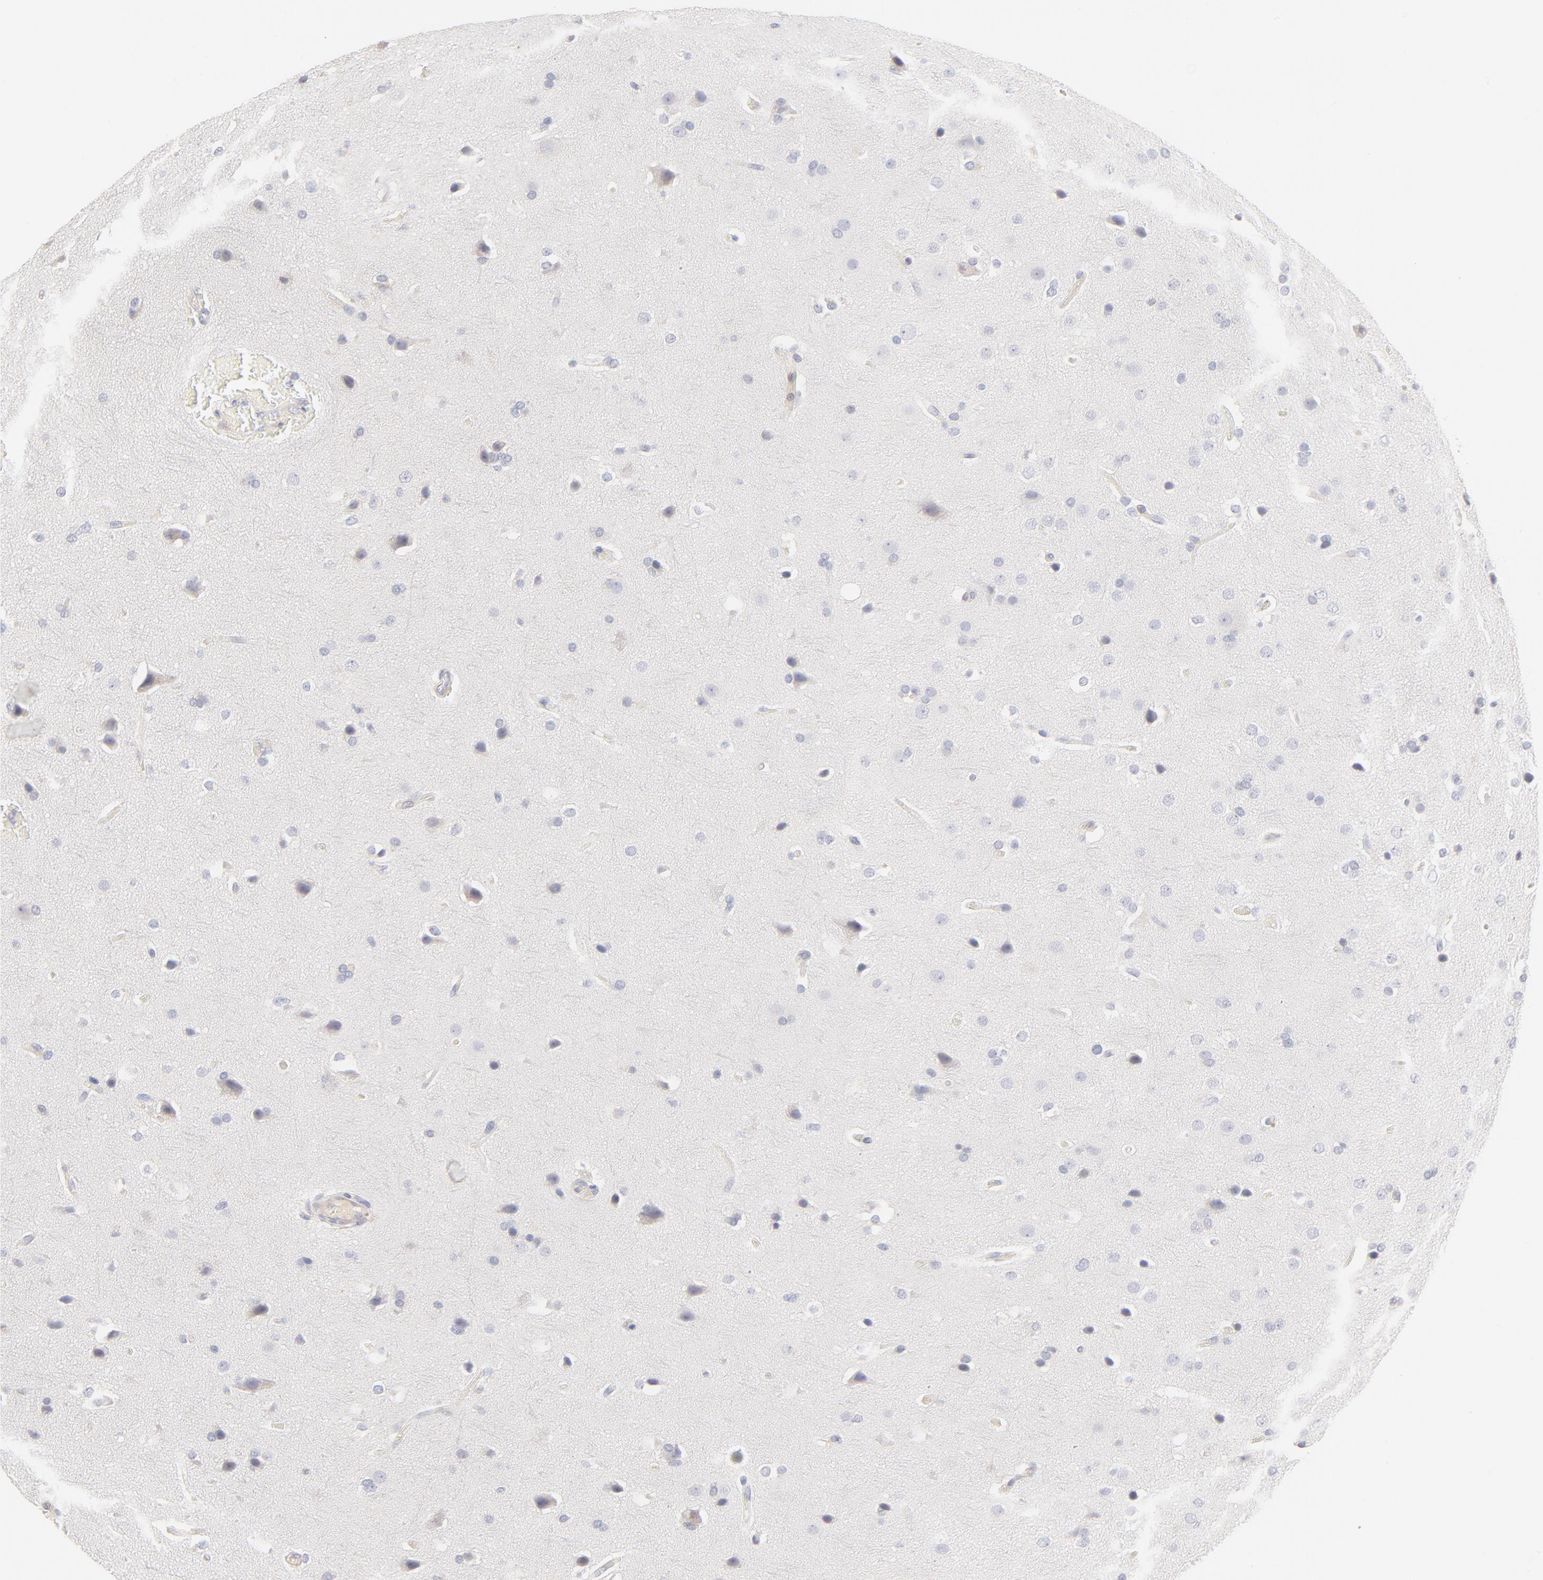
{"staining": {"intensity": "negative", "quantity": "none", "location": "none"}, "tissue": "glioma", "cell_type": "Tumor cells", "image_type": "cancer", "snomed": [{"axis": "morphology", "description": "Glioma, malignant, Low grade"}, {"axis": "topography", "description": "Cerebral cortex"}], "caption": "The immunohistochemistry histopathology image has no significant positivity in tumor cells of glioma tissue. (Stains: DAB (3,3'-diaminobenzidine) immunohistochemistry with hematoxylin counter stain, Microscopy: brightfield microscopy at high magnification).", "gene": "ELF3", "patient": {"sex": "female", "age": 47}}